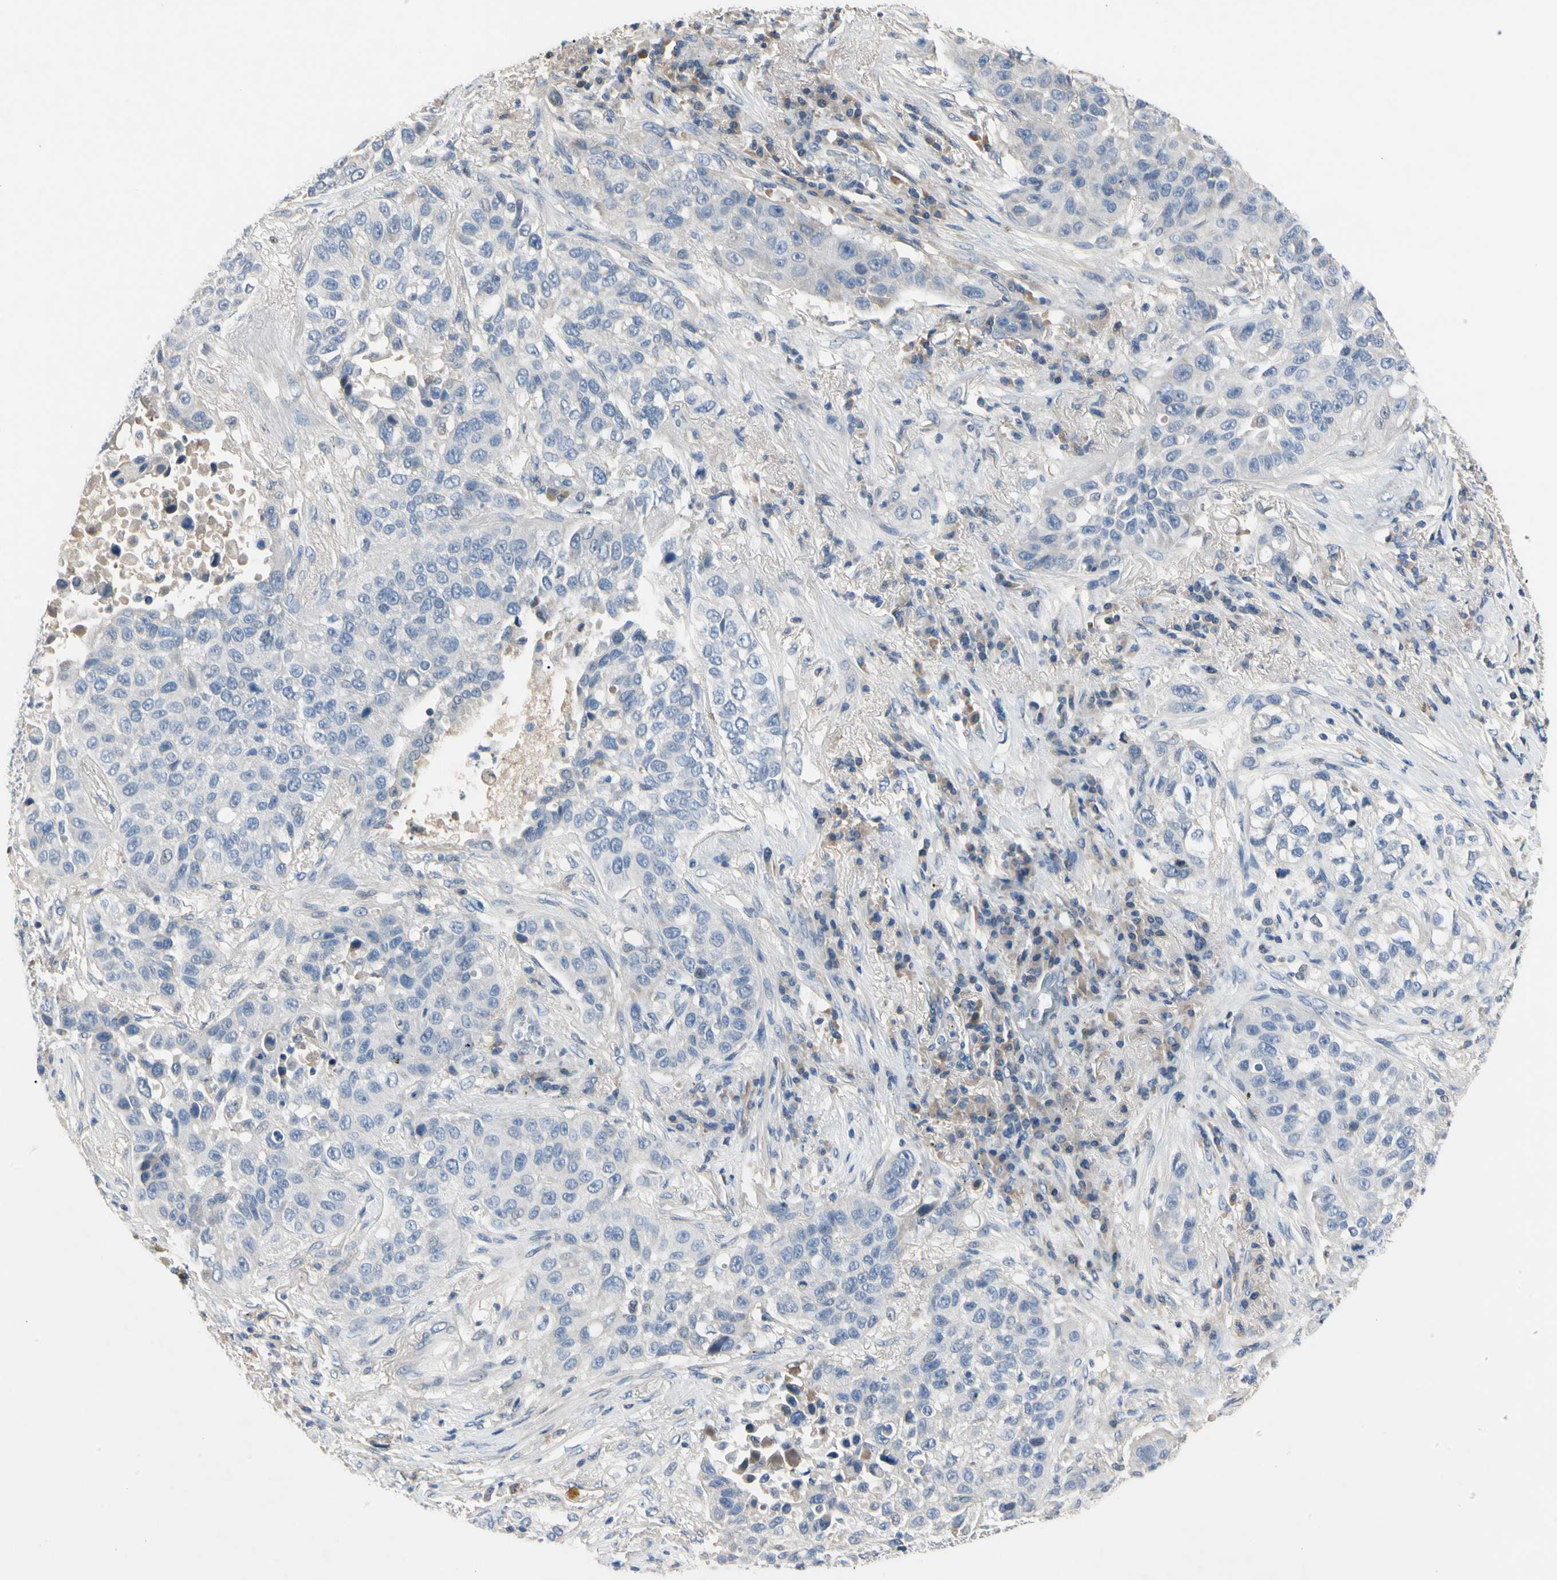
{"staining": {"intensity": "negative", "quantity": "none", "location": "none"}, "tissue": "lung cancer", "cell_type": "Tumor cells", "image_type": "cancer", "snomed": [{"axis": "morphology", "description": "Squamous cell carcinoma, NOS"}, {"axis": "topography", "description": "Lung"}], "caption": "This histopathology image is of lung squamous cell carcinoma stained with immunohistochemistry (IHC) to label a protein in brown with the nuclei are counter-stained blue. There is no positivity in tumor cells.", "gene": "ECRG4", "patient": {"sex": "male", "age": 57}}